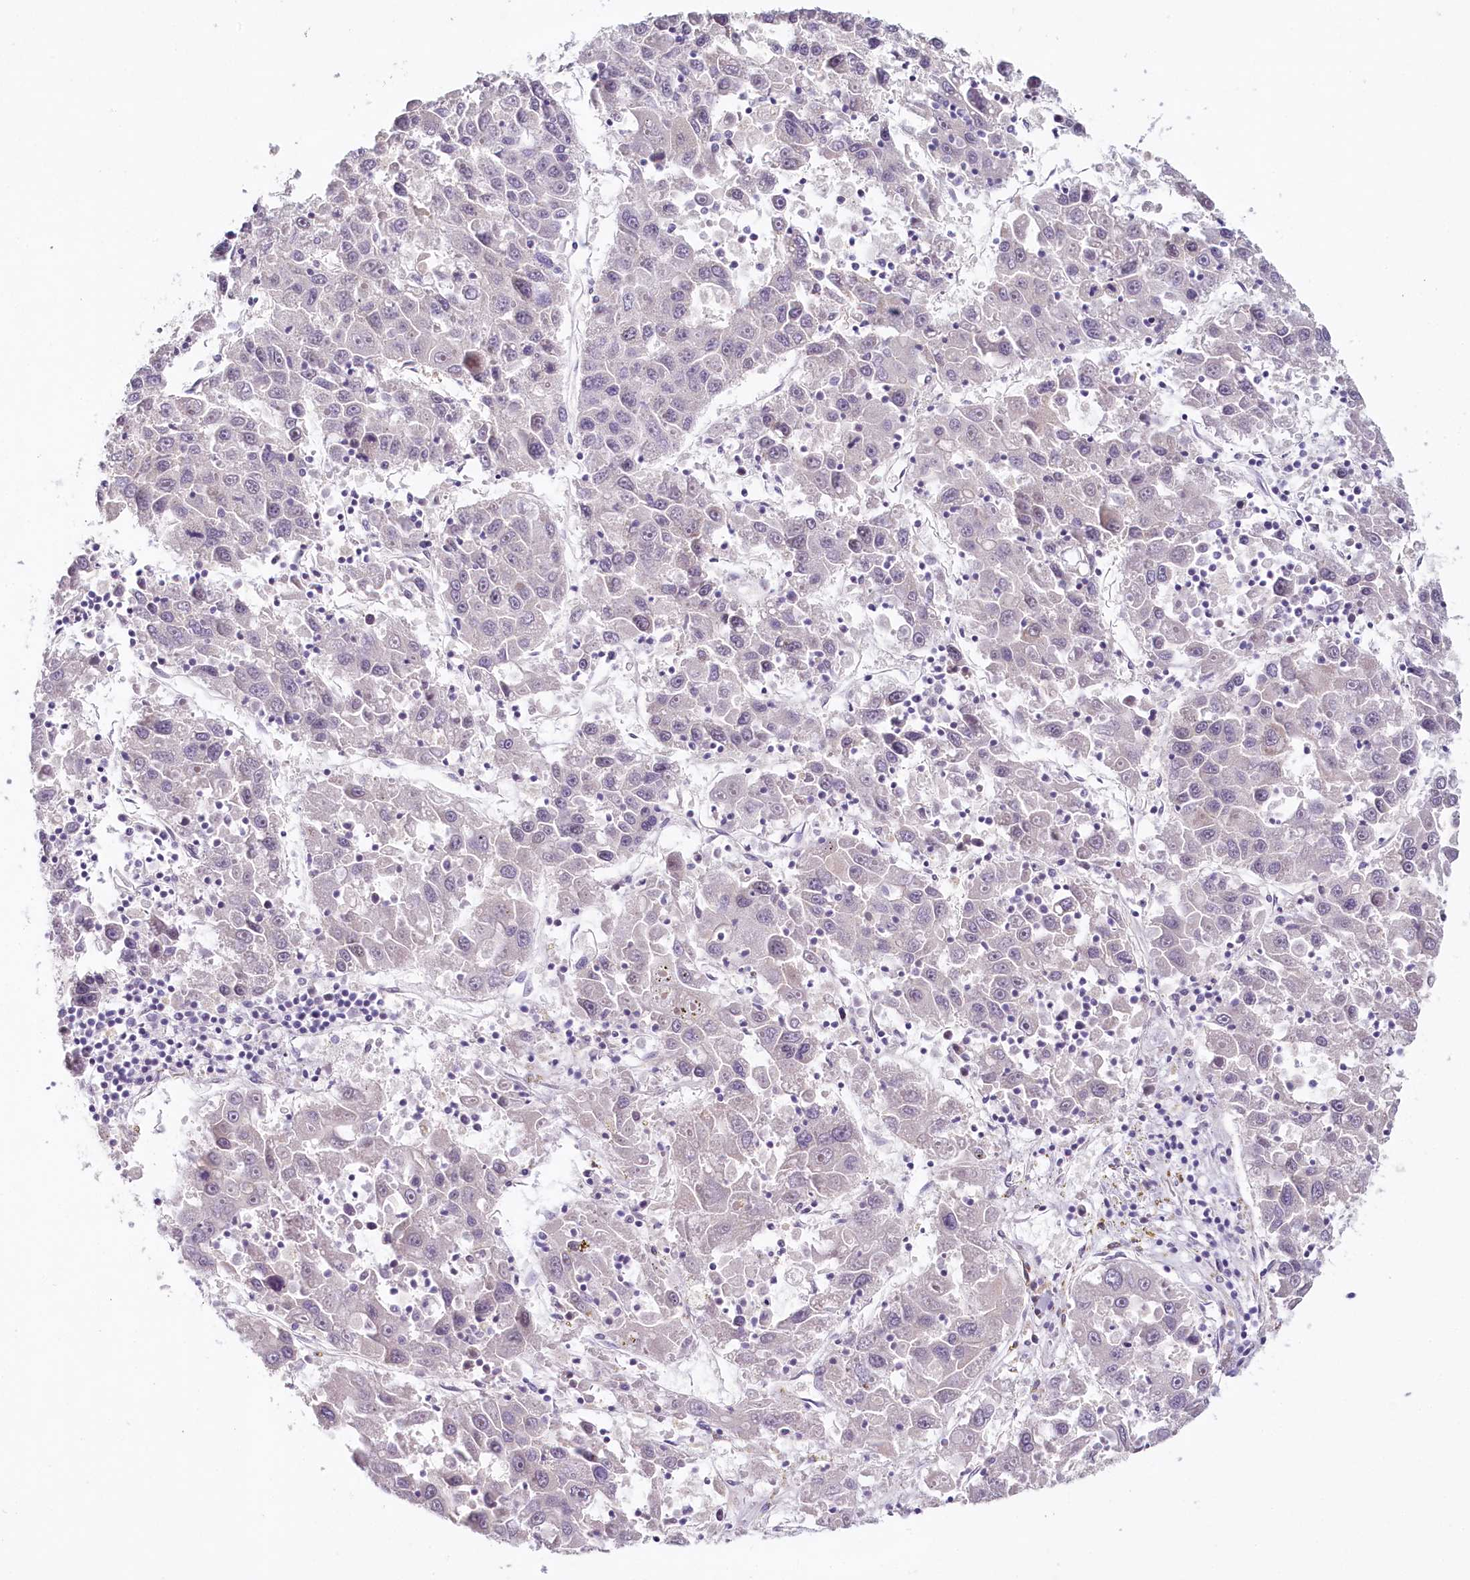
{"staining": {"intensity": "negative", "quantity": "none", "location": "none"}, "tissue": "liver cancer", "cell_type": "Tumor cells", "image_type": "cancer", "snomed": [{"axis": "morphology", "description": "Carcinoma, Hepatocellular, NOS"}, {"axis": "topography", "description": "Liver"}], "caption": "Immunohistochemical staining of liver cancer (hepatocellular carcinoma) exhibits no significant positivity in tumor cells.", "gene": "HPD", "patient": {"sex": "male", "age": 49}}